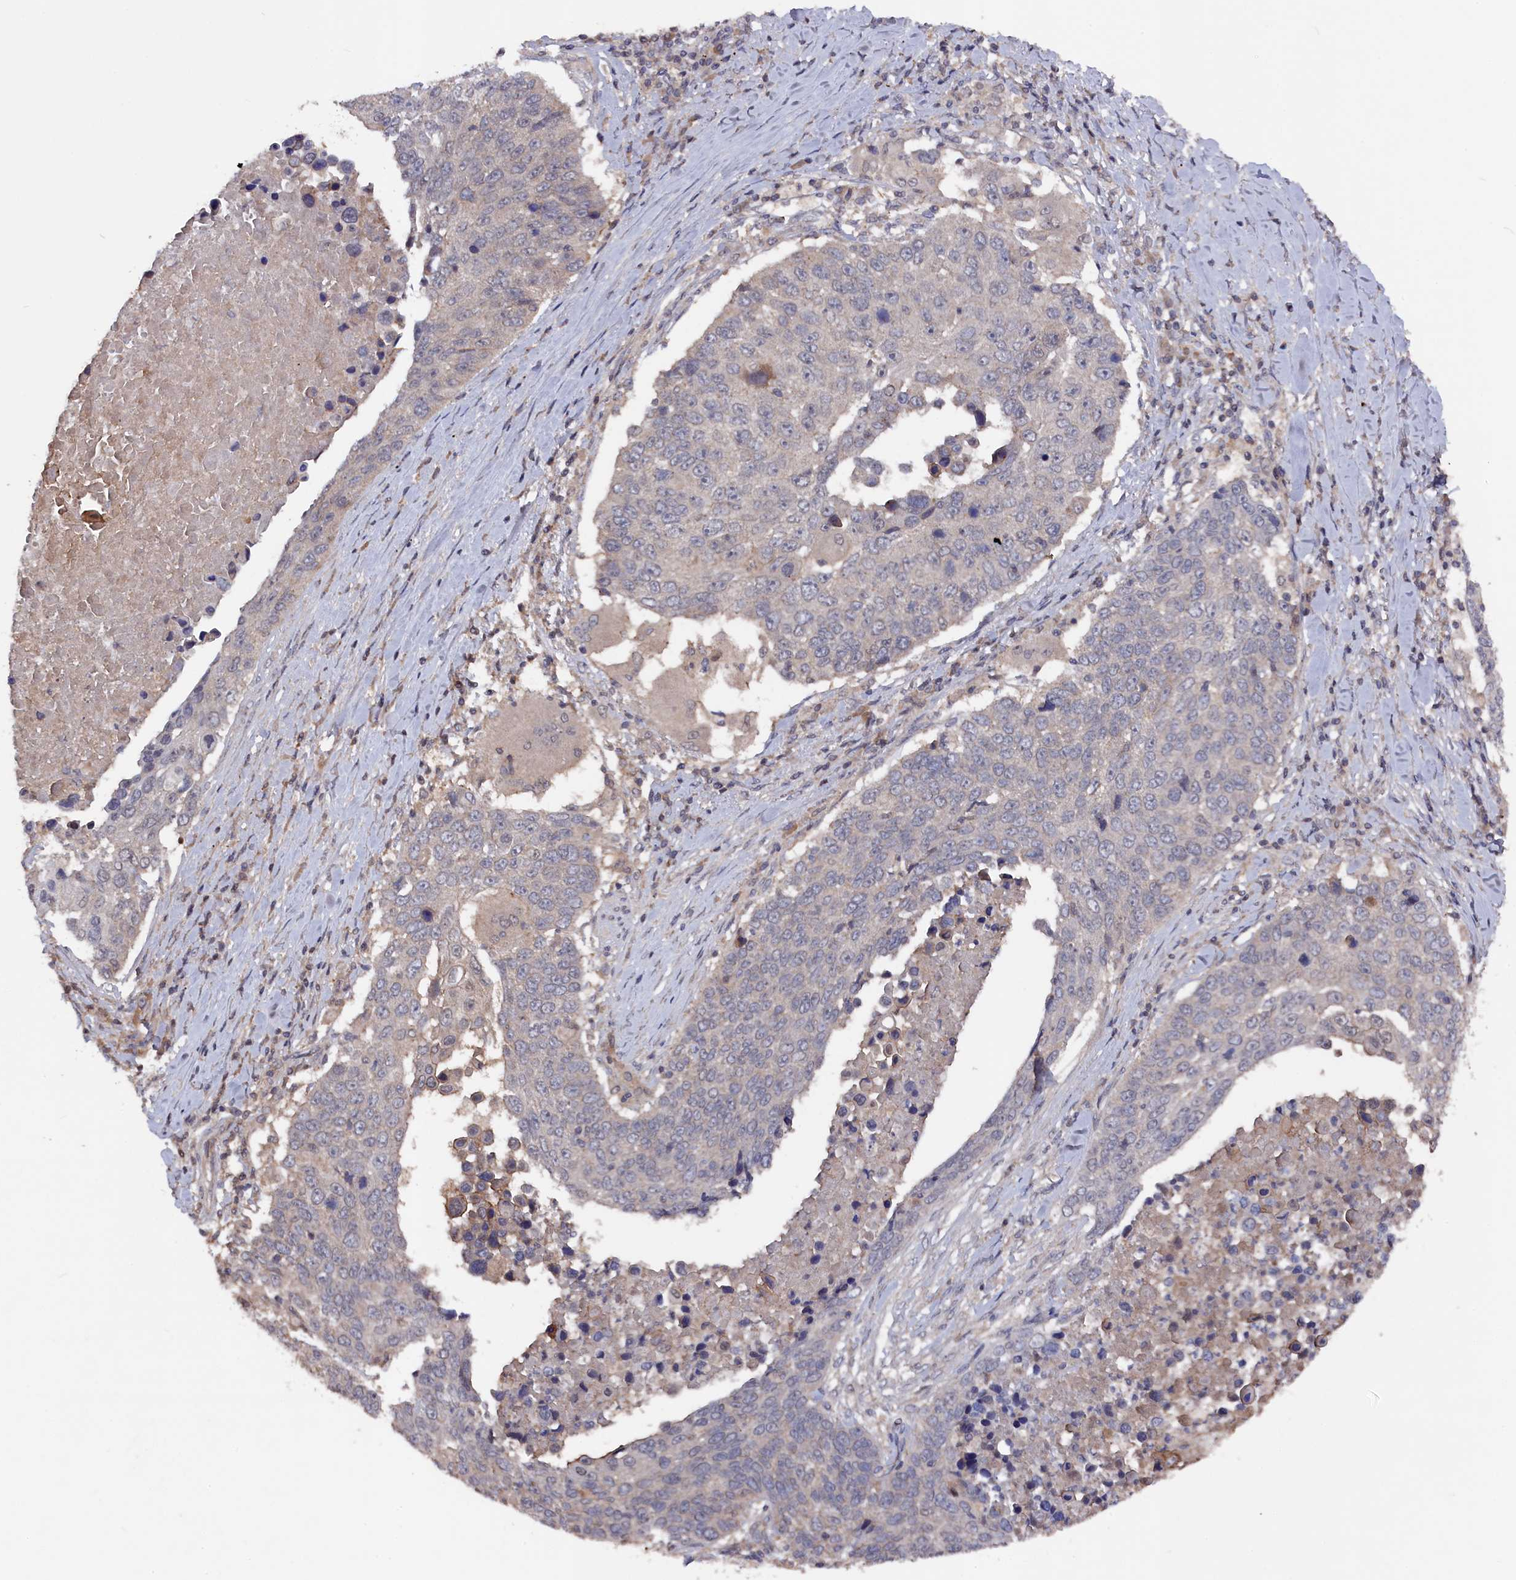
{"staining": {"intensity": "negative", "quantity": "none", "location": "none"}, "tissue": "lung cancer", "cell_type": "Tumor cells", "image_type": "cancer", "snomed": [{"axis": "morphology", "description": "Squamous cell carcinoma, NOS"}, {"axis": "topography", "description": "Lung"}], "caption": "This image is of squamous cell carcinoma (lung) stained with IHC to label a protein in brown with the nuclei are counter-stained blue. There is no expression in tumor cells.", "gene": "TMC5", "patient": {"sex": "male", "age": 66}}